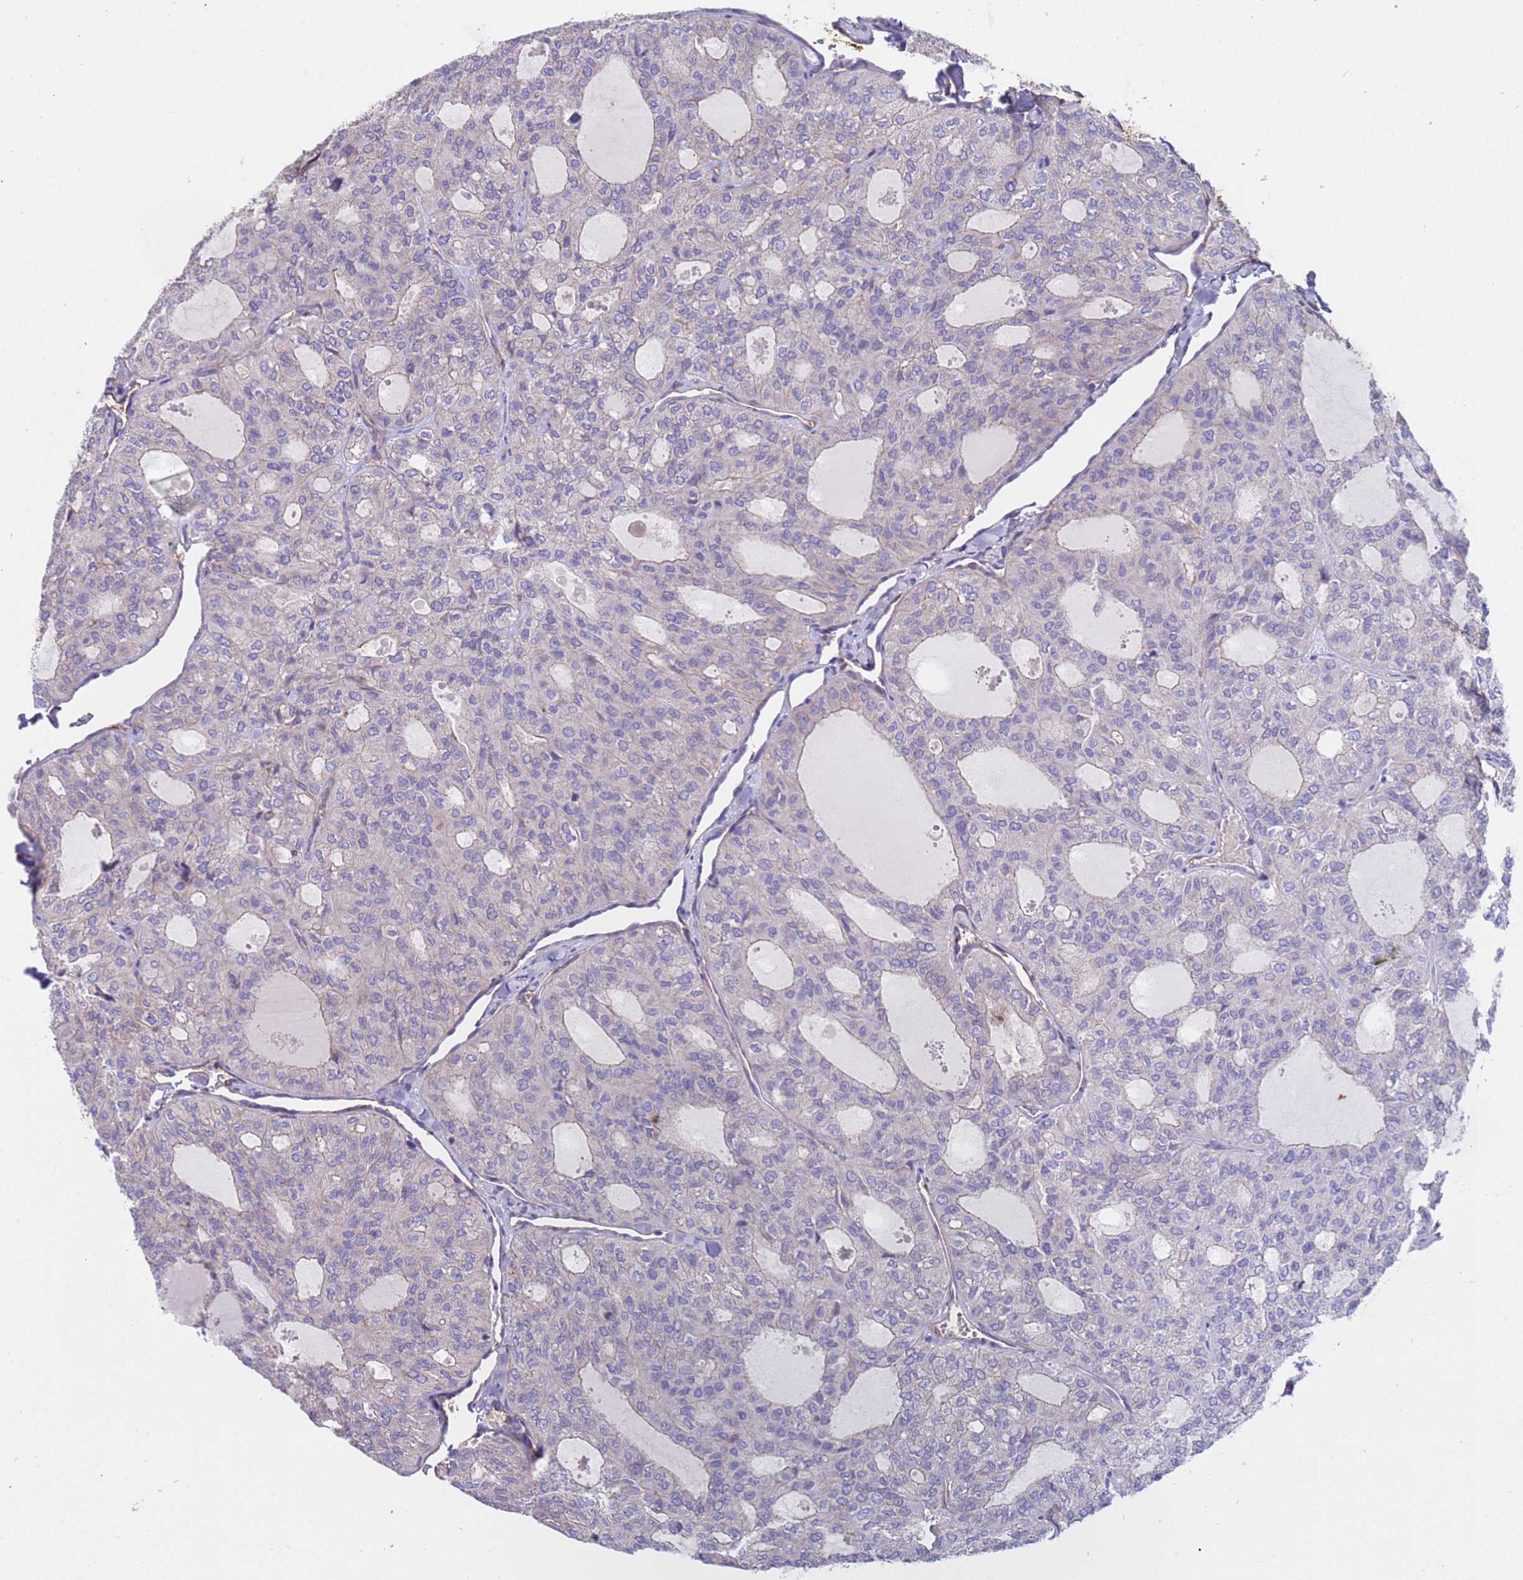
{"staining": {"intensity": "weak", "quantity": "25%-75%", "location": "cytoplasmic/membranous"}, "tissue": "thyroid cancer", "cell_type": "Tumor cells", "image_type": "cancer", "snomed": [{"axis": "morphology", "description": "Follicular adenoma carcinoma, NOS"}, {"axis": "topography", "description": "Thyroid gland"}], "caption": "Thyroid cancer stained for a protein exhibits weak cytoplasmic/membranous positivity in tumor cells.", "gene": "ZNF248", "patient": {"sex": "male", "age": 75}}